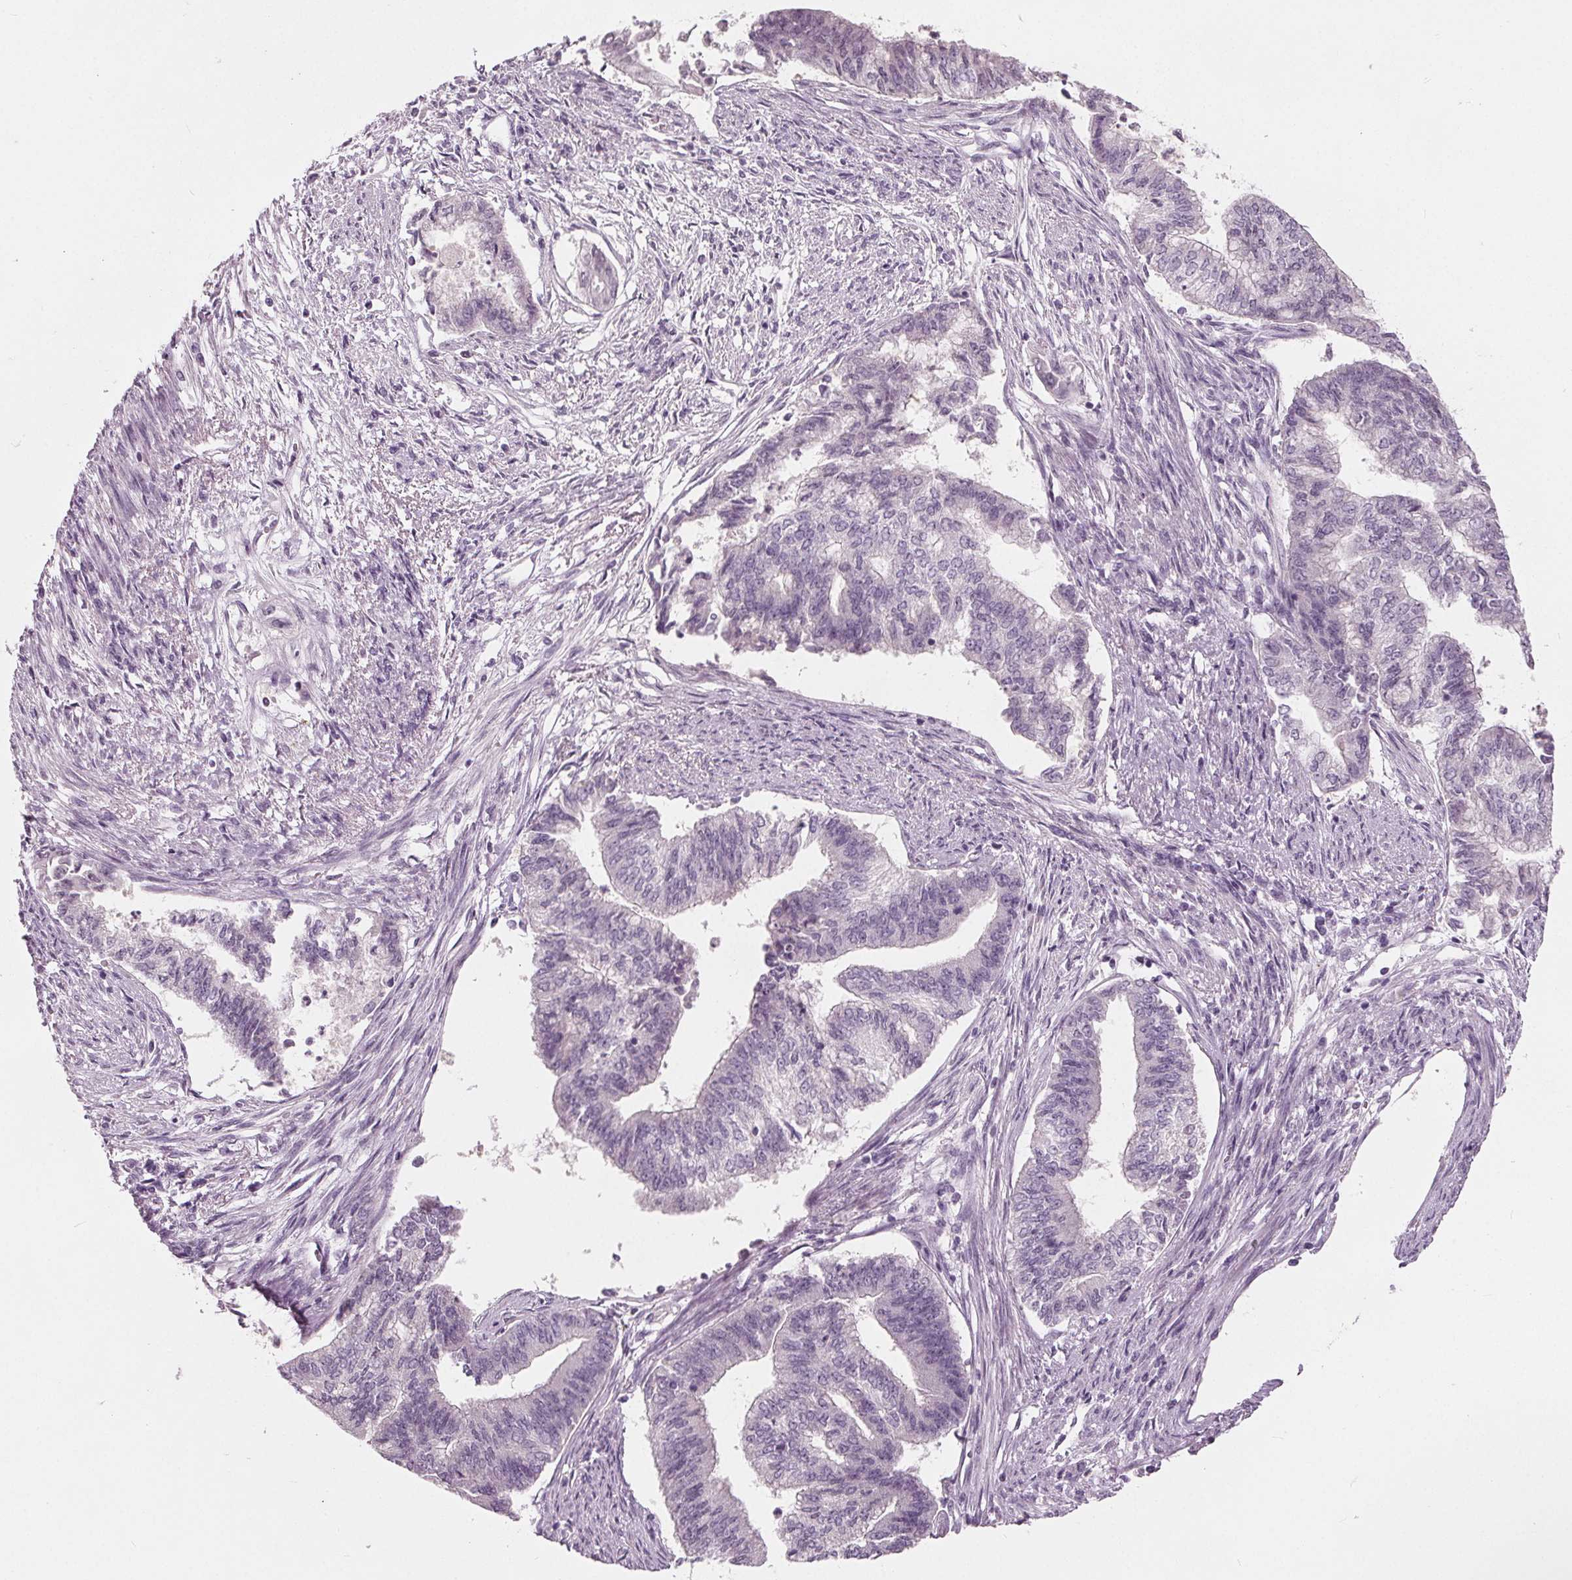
{"staining": {"intensity": "negative", "quantity": "none", "location": "none"}, "tissue": "endometrial cancer", "cell_type": "Tumor cells", "image_type": "cancer", "snomed": [{"axis": "morphology", "description": "Adenocarcinoma, NOS"}, {"axis": "topography", "description": "Endometrium"}], "caption": "Immunohistochemistry of human adenocarcinoma (endometrial) displays no positivity in tumor cells.", "gene": "TKFC", "patient": {"sex": "female", "age": 65}}